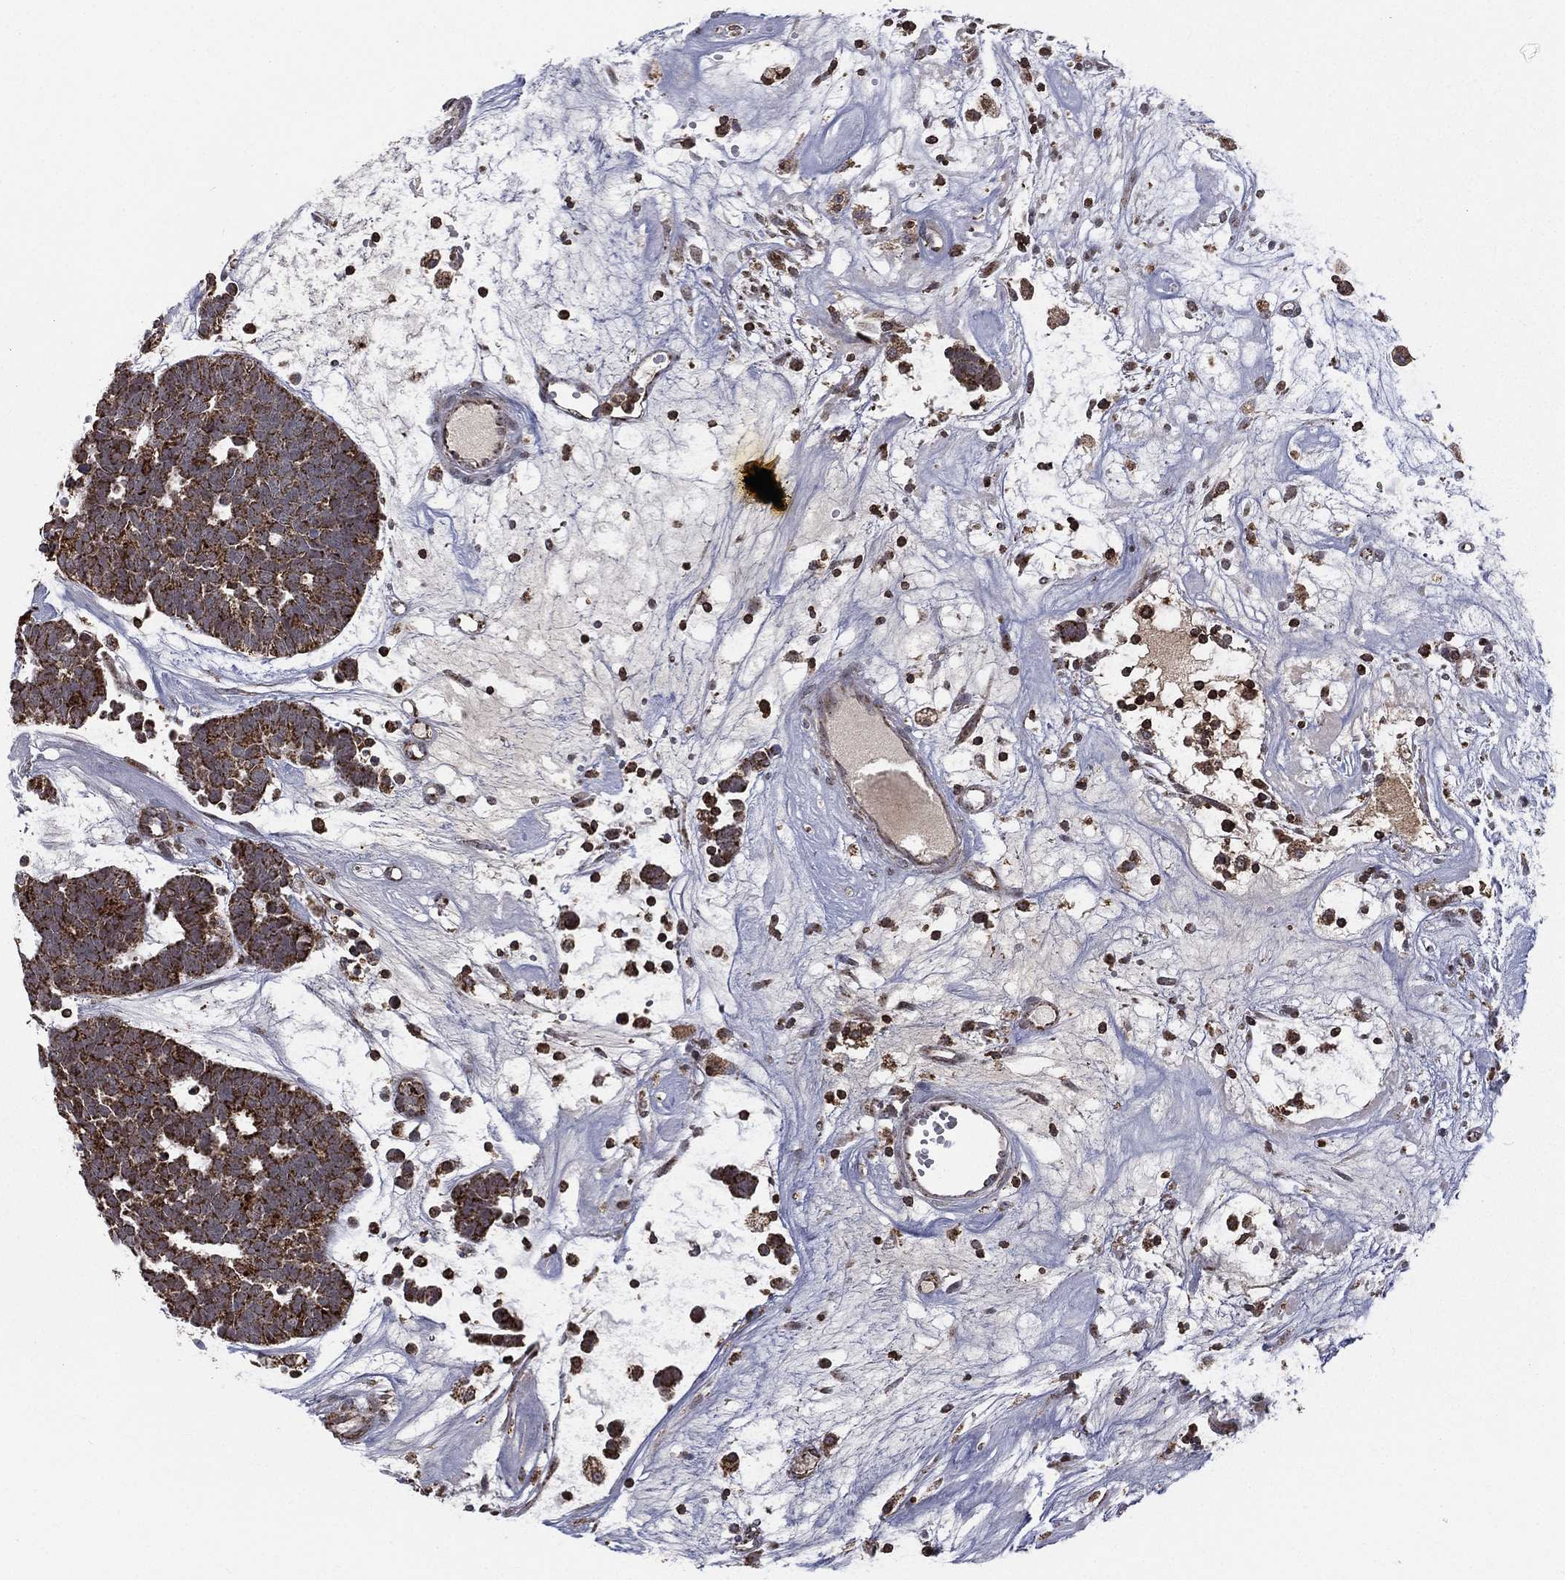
{"staining": {"intensity": "strong", "quantity": ">75%", "location": "cytoplasmic/membranous"}, "tissue": "head and neck cancer", "cell_type": "Tumor cells", "image_type": "cancer", "snomed": [{"axis": "morphology", "description": "Adenocarcinoma, NOS"}, {"axis": "topography", "description": "Head-Neck"}], "caption": "The image exhibits staining of head and neck cancer (adenocarcinoma), revealing strong cytoplasmic/membranous protein positivity (brown color) within tumor cells. (brown staining indicates protein expression, while blue staining denotes nuclei).", "gene": "RIN3", "patient": {"sex": "female", "age": 81}}